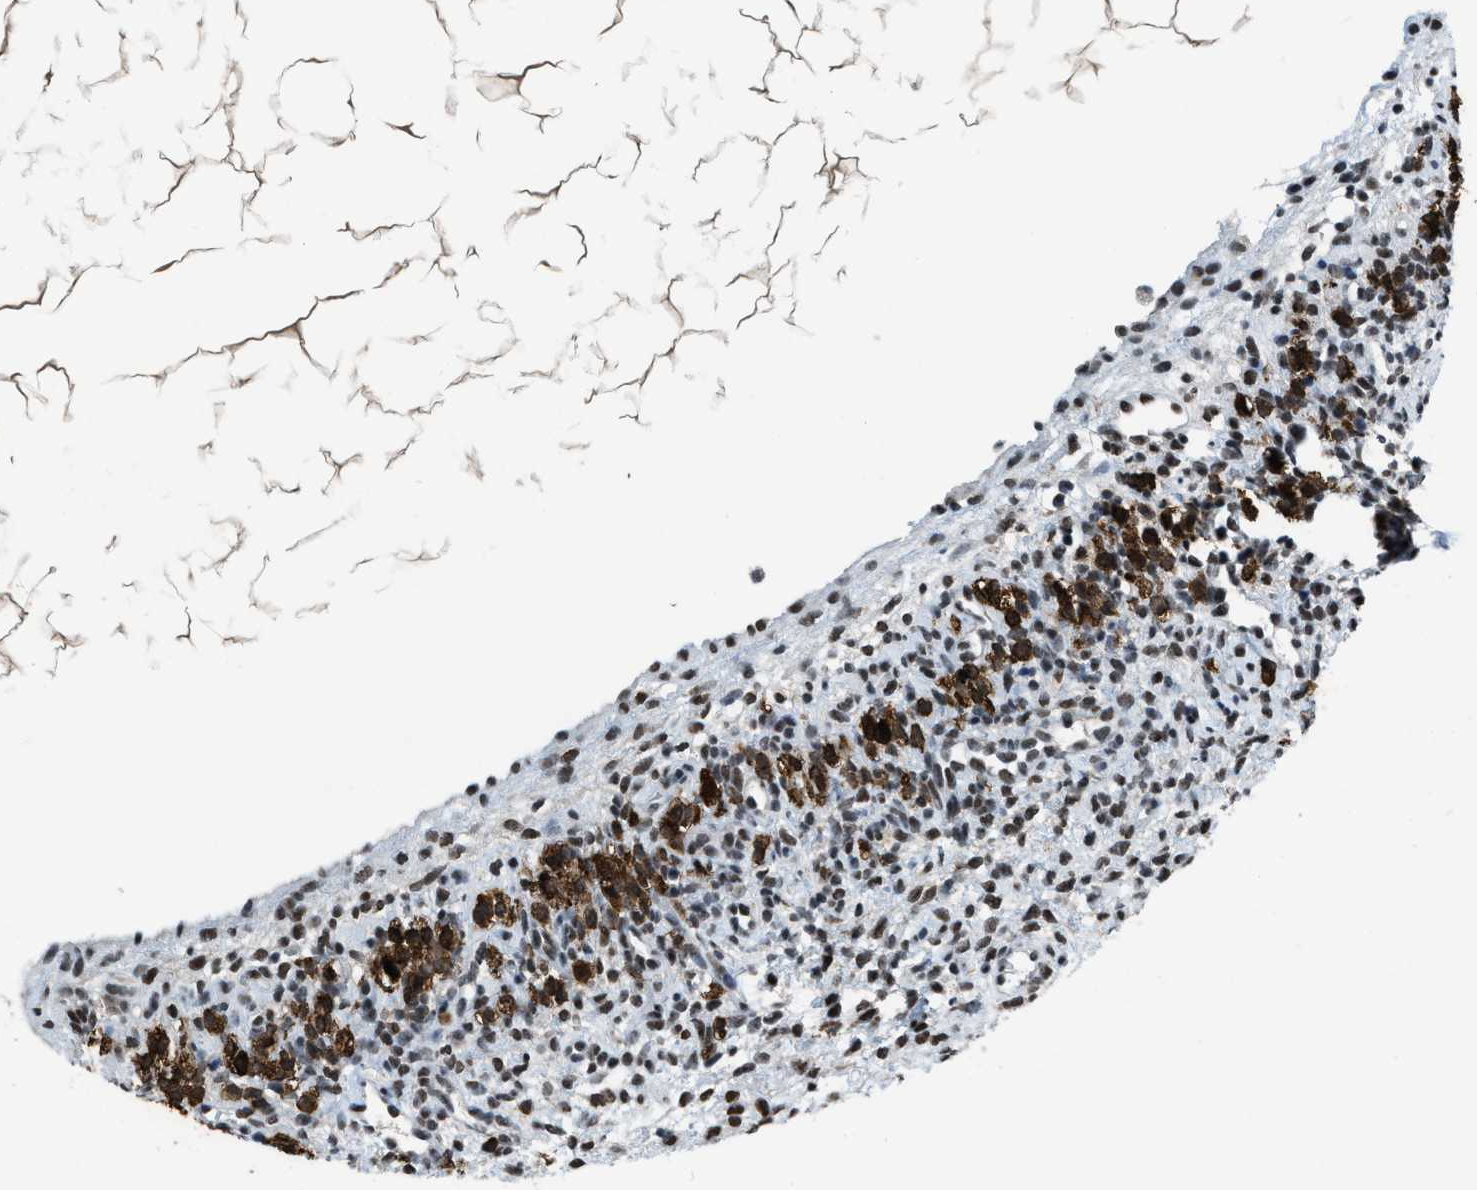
{"staining": {"intensity": "strong", "quantity": "<25%", "location": "cytoplasmic/membranous,nuclear"}, "tissue": "ovary", "cell_type": "Ovarian stroma cells", "image_type": "normal", "snomed": [{"axis": "morphology", "description": "Normal tissue, NOS"}, {"axis": "morphology", "description": "Cyst, NOS"}, {"axis": "topography", "description": "Ovary"}], "caption": "An image of human ovary stained for a protein displays strong cytoplasmic/membranous,nuclear brown staining in ovarian stroma cells. (brown staining indicates protein expression, while blue staining denotes nuclei).", "gene": "GATAD2B", "patient": {"sex": "female", "age": 18}}